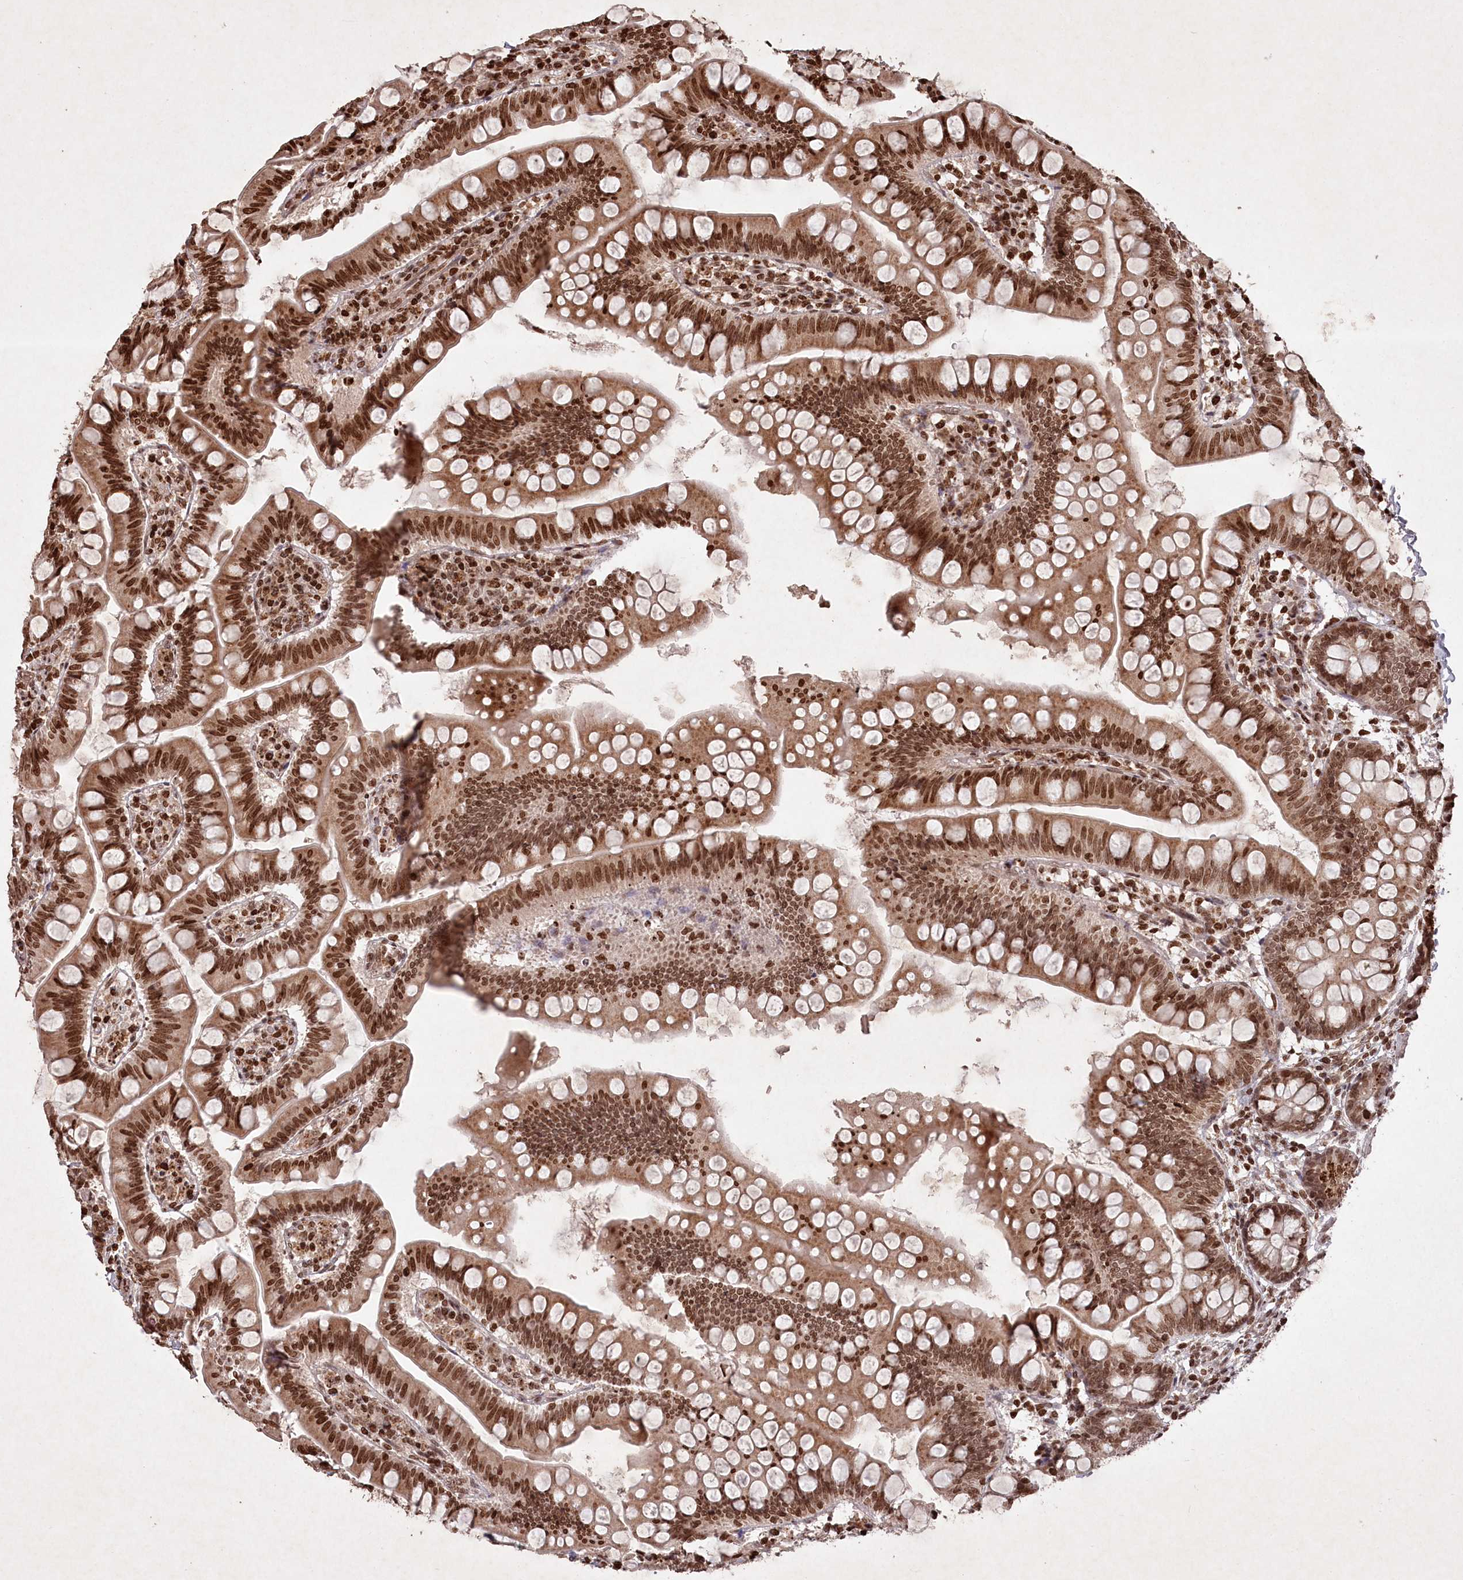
{"staining": {"intensity": "strong", "quantity": ">75%", "location": "cytoplasmic/membranous,nuclear"}, "tissue": "small intestine", "cell_type": "Glandular cells", "image_type": "normal", "snomed": [{"axis": "morphology", "description": "Normal tissue, NOS"}, {"axis": "topography", "description": "Small intestine"}], "caption": "DAB (3,3'-diaminobenzidine) immunohistochemical staining of unremarkable human small intestine exhibits strong cytoplasmic/membranous,nuclear protein positivity in approximately >75% of glandular cells. (Stains: DAB in brown, nuclei in blue, Microscopy: brightfield microscopy at high magnification).", "gene": "CCSER2", "patient": {"sex": "male", "age": 7}}